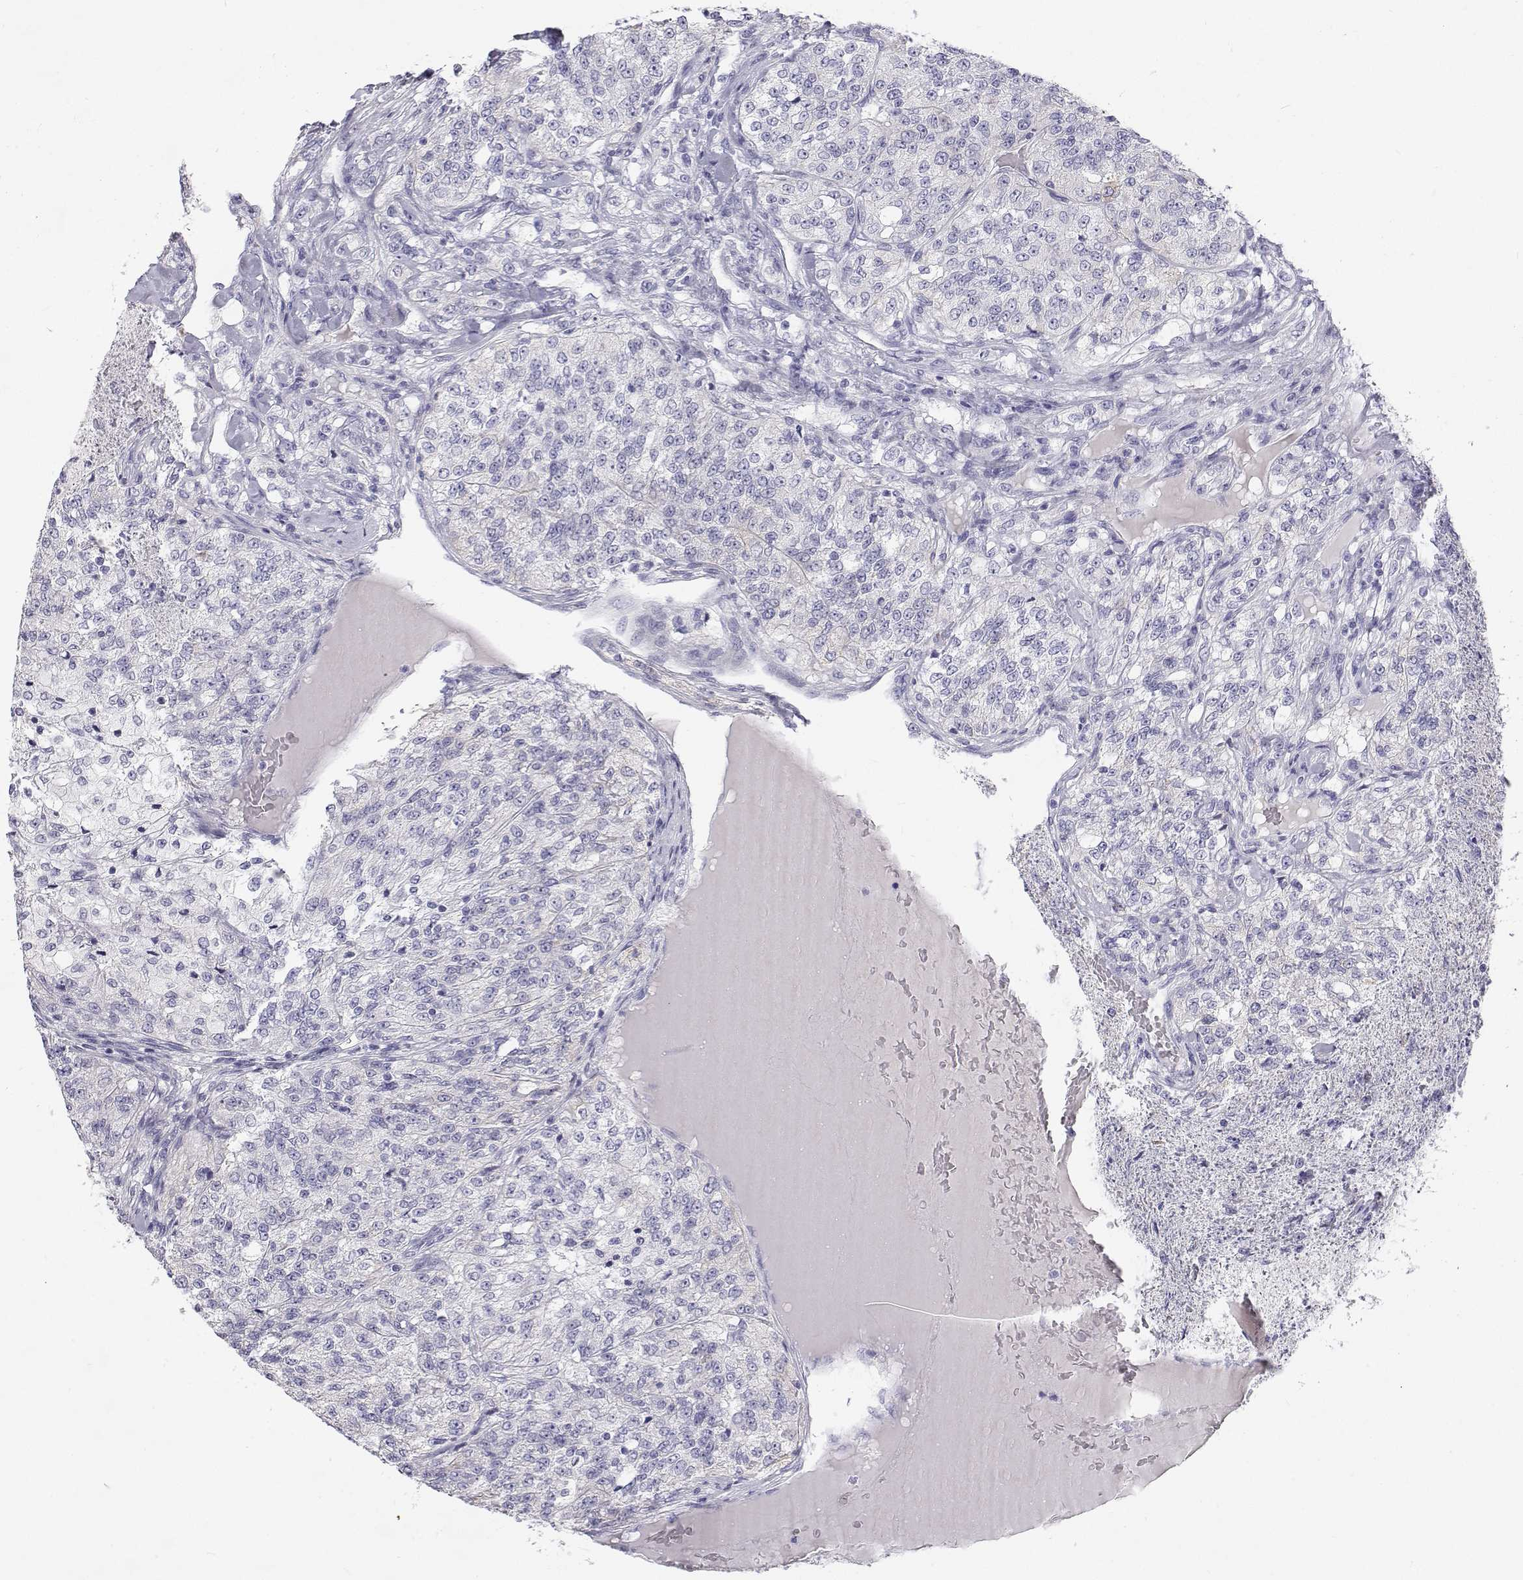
{"staining": {"intensity": "negative", "quantity": "none", "location": "none"}, "tissue": "renal cancer", "cell_type": "Tumor cells", "image_type": "cancer", "snomed": [{"axis": "morphology", "description": "Adenocarcinoma, NOS"}, {"axis": "topography", "description": "Kidney"}], "caption": "Photomicrograph shows no protein staining in tumor cells of renal cancer (adenocarcinoma) tissue.", "gene": "NCR2", "patient": {"sex": "female", "age": 63}}